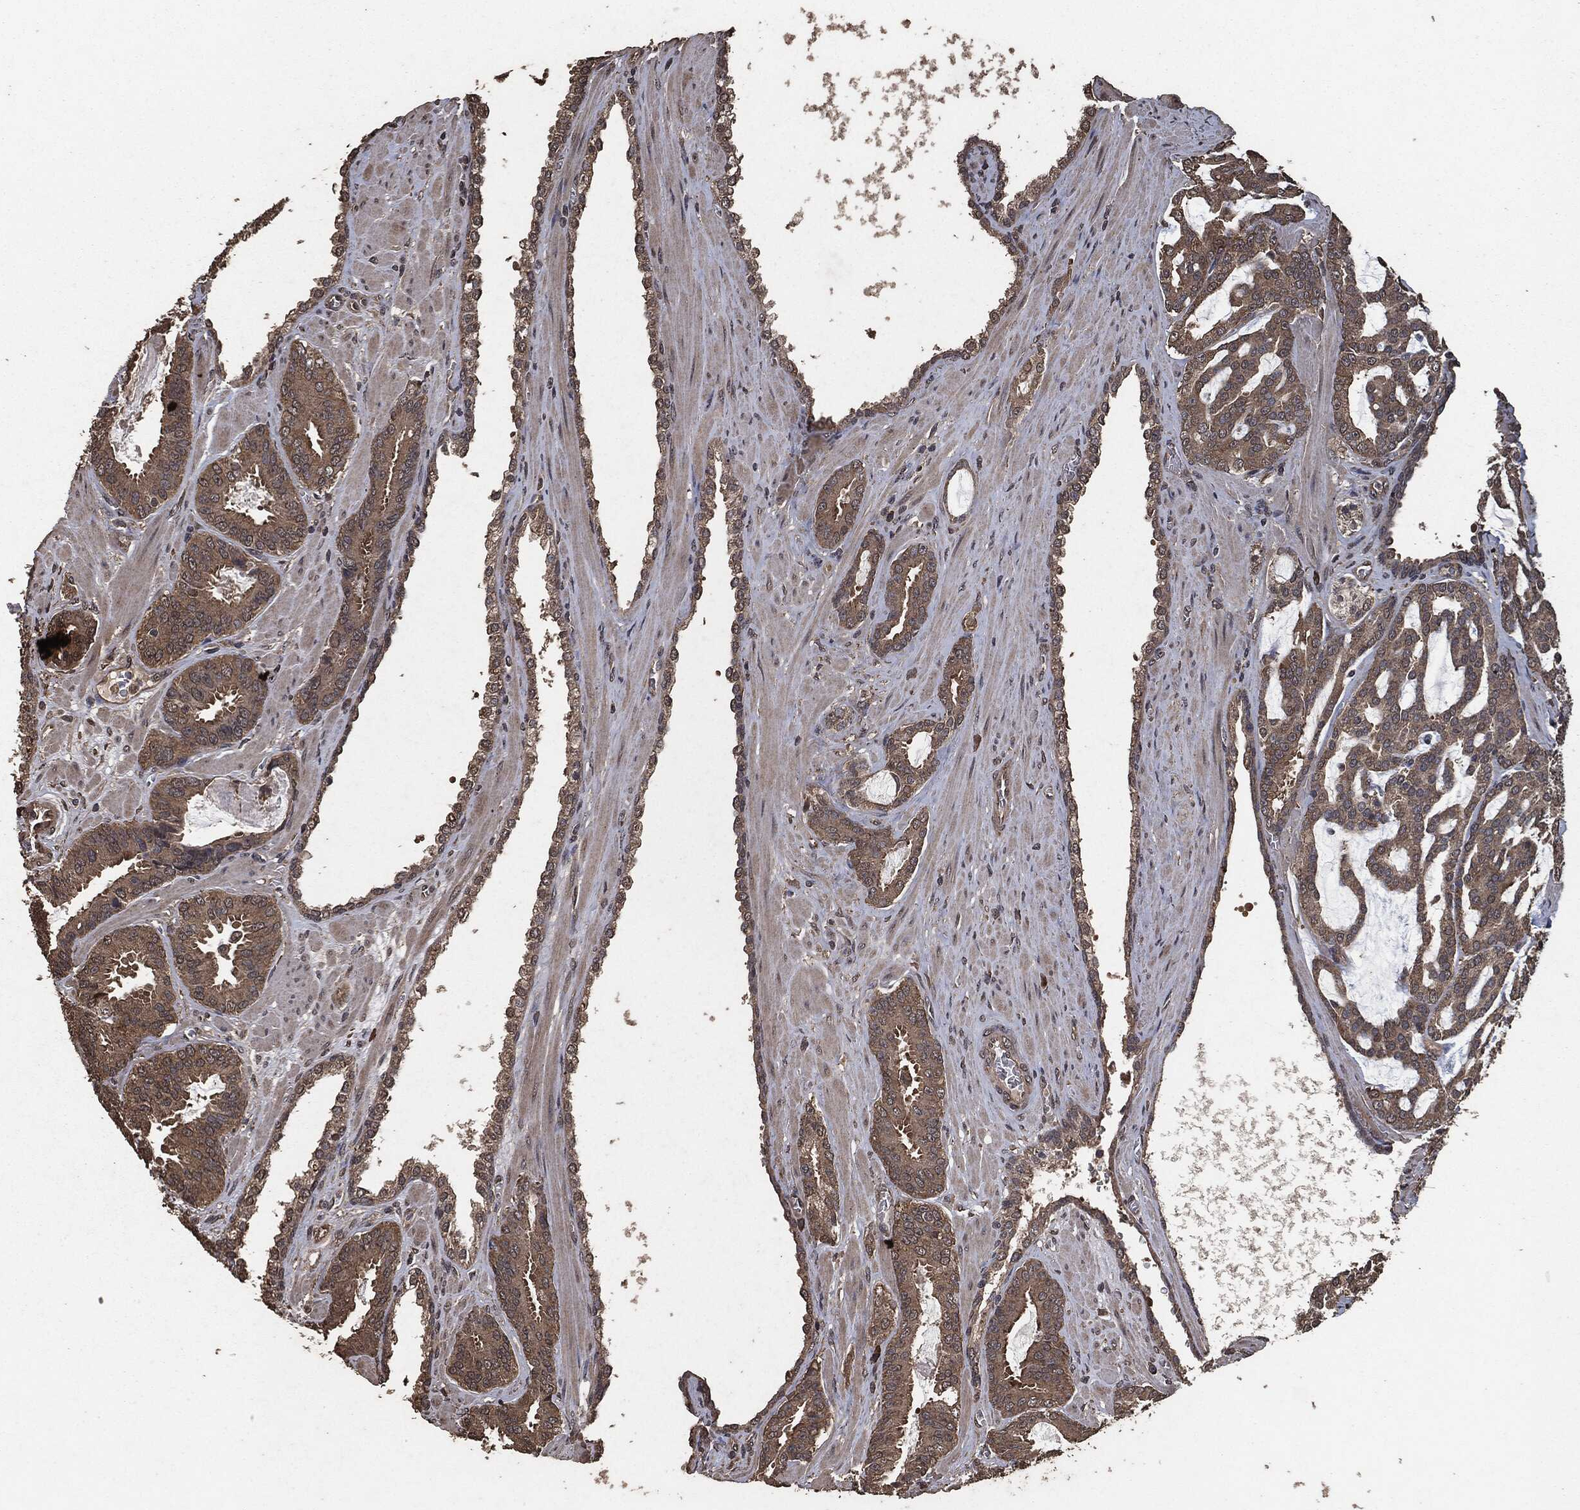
{"staining": {"intensity": "weak", "quantity": ">75%", "location": "cytoplasmic/membranous"}, "tissue": "prostate cancer", "cell_type": "Tumor cells", "image_type": "cancer", "snomed": [{"axis": "morphology", "description": "Adenocarcinoma, NOS"}, {"axis": "topography", "description": "Prostate"}], "caption": "The histopathology image demonstrates staining of prostate adenocarcinoma, revealing weak cytoplasmic/membranous protein staining (brown color) within tumor cells. The staining was performed using DAB (3,3'-diaminobenzidine) to visualize the protein expression in brown, while the nuclei were stained in blue with hematoxylin (Magnification: 20x).", "gene": "AKT1S1", "patient": {"sex": "male", "age": 67}}